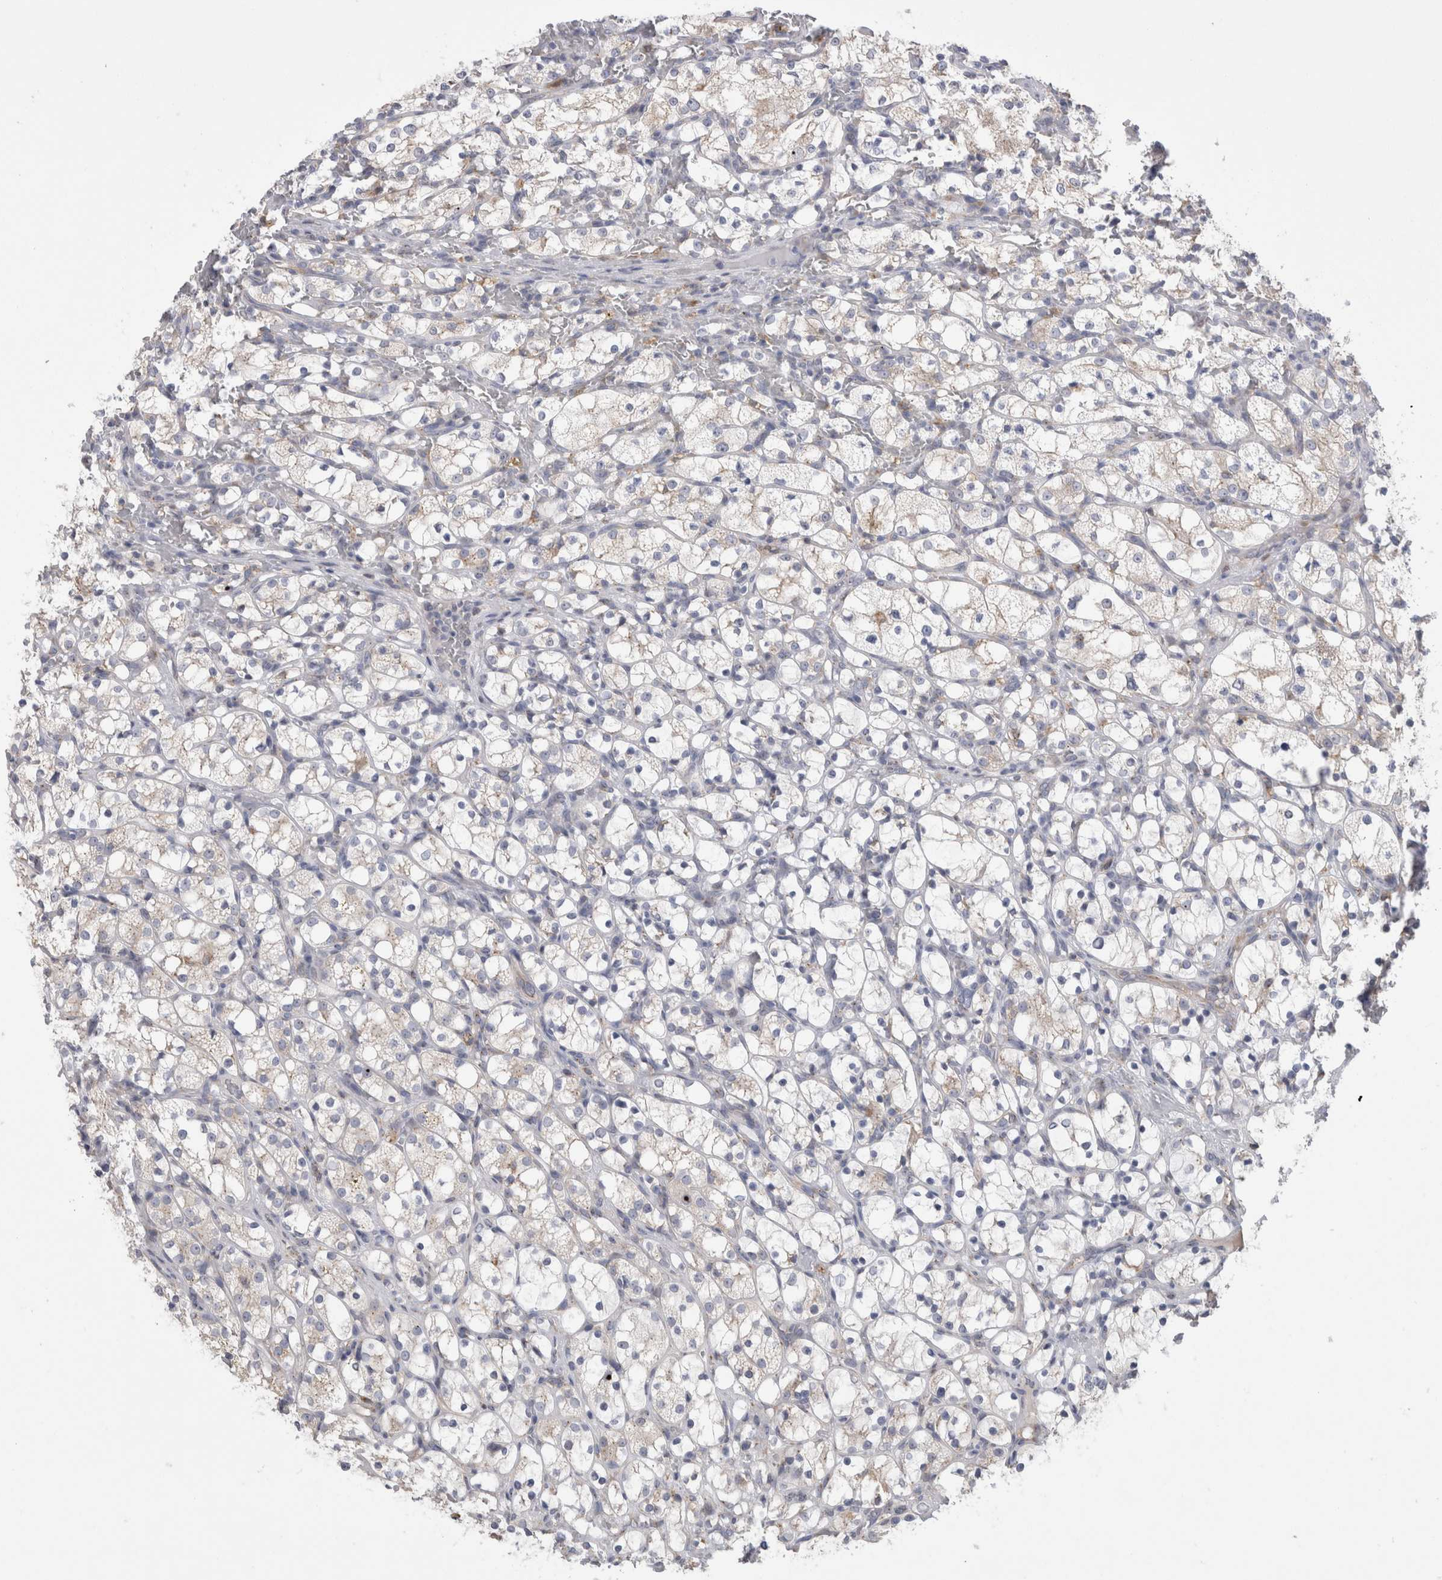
{"staining": {"intensity": "negative", "quantity": "none", "location": "none"}, "tissue": "renal cancer", "cell_type": "Tumor cells", "image_type": "cancer", "snomed": [{"axis": "morphology", "description": "Adenocarcinoma, NOS"}, {"axis": "topography", "description": "Kidney"}], "caption": "IHC of renal adenocarcinoma shows no staining in tumor cells. (Brightfield microscopy of DAB (3,3'-diaminobenzidine) IHC at high magnification).", "gene": "ZNF341", "patient": {"sex": "female", "age": 69}}